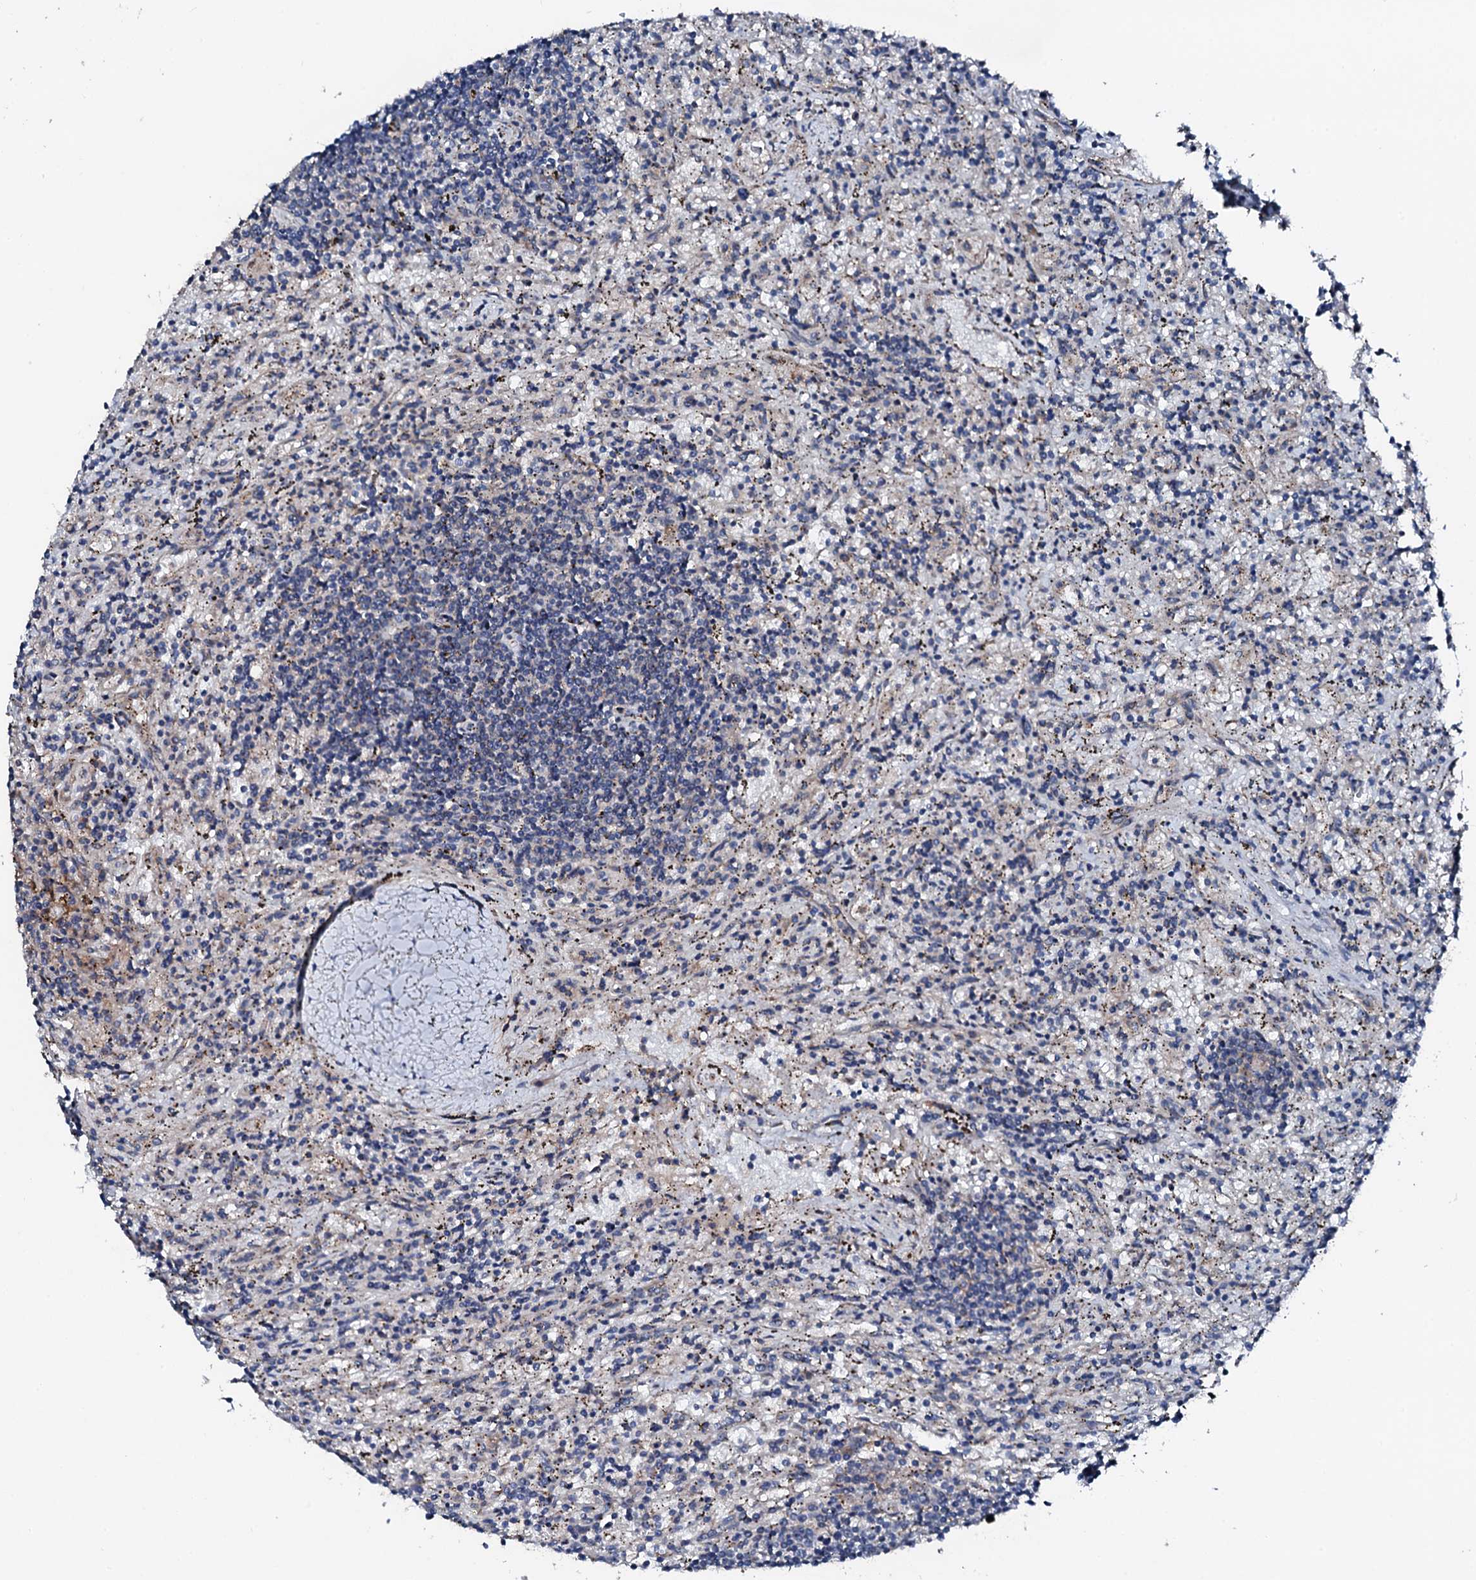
{"staining": {"intensity": "negative", "quantity": "none", "location": "none"}, "tissue": "lymphoma", "cell_type": "Tumor cells", "image_type": "cancer", "snomed": [{"axis": "morphology", "description": "Malignant lymphoma, non-Hodgkin's type, Low grade"}, {"axis": "topography", "description": "Spleen"}], "caption": "Low-grade malignant lymphoma, non-Hodgkin's type was stained to show a protein in brown. There is no significant staining in tumor cells.", "gene": "TRAFD1", "patient": {"sex": "male", "age": 76}}